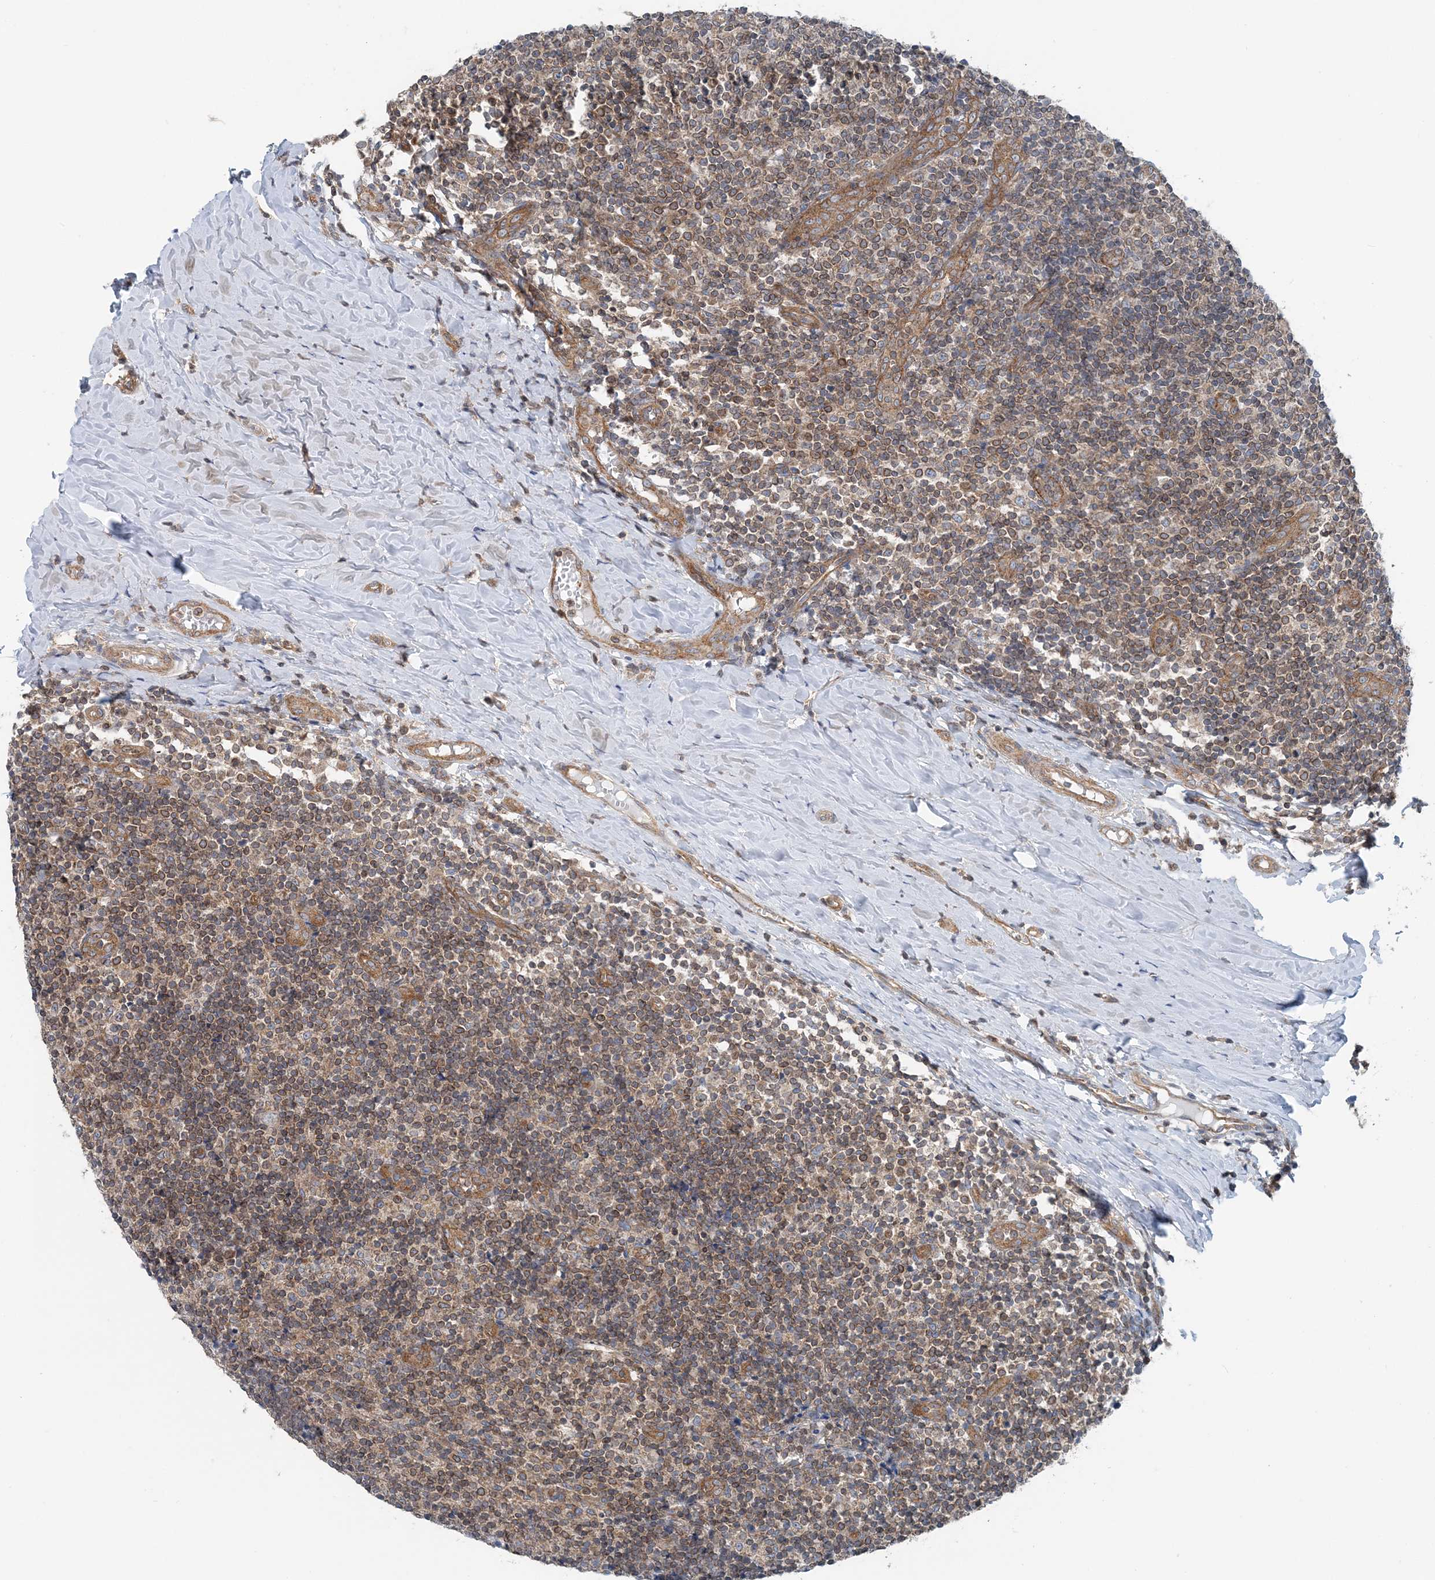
{"staining": {"intensity": "moderate", "quantity": "<25%", "location": "cytoplasmic/membranous,nuclear"}, "tissue": "tonsil", "cell_type": "Germinal center cells", "image_type": "normal", "snomed": [{"axis": "morphology", "description": "Normal tissue, NOS"}, {"axis": "topography", "description": "Tonsil"}], "caption": "This micrograph shows immunohistochemistry staining of unremarkable human tonsil, with low moderate cytoplasmic/membranous,nuclear staining in approximately <25% of germinal center cells.", "gene": "MOB4", "patient": {"sex": "female", "age": 19}}